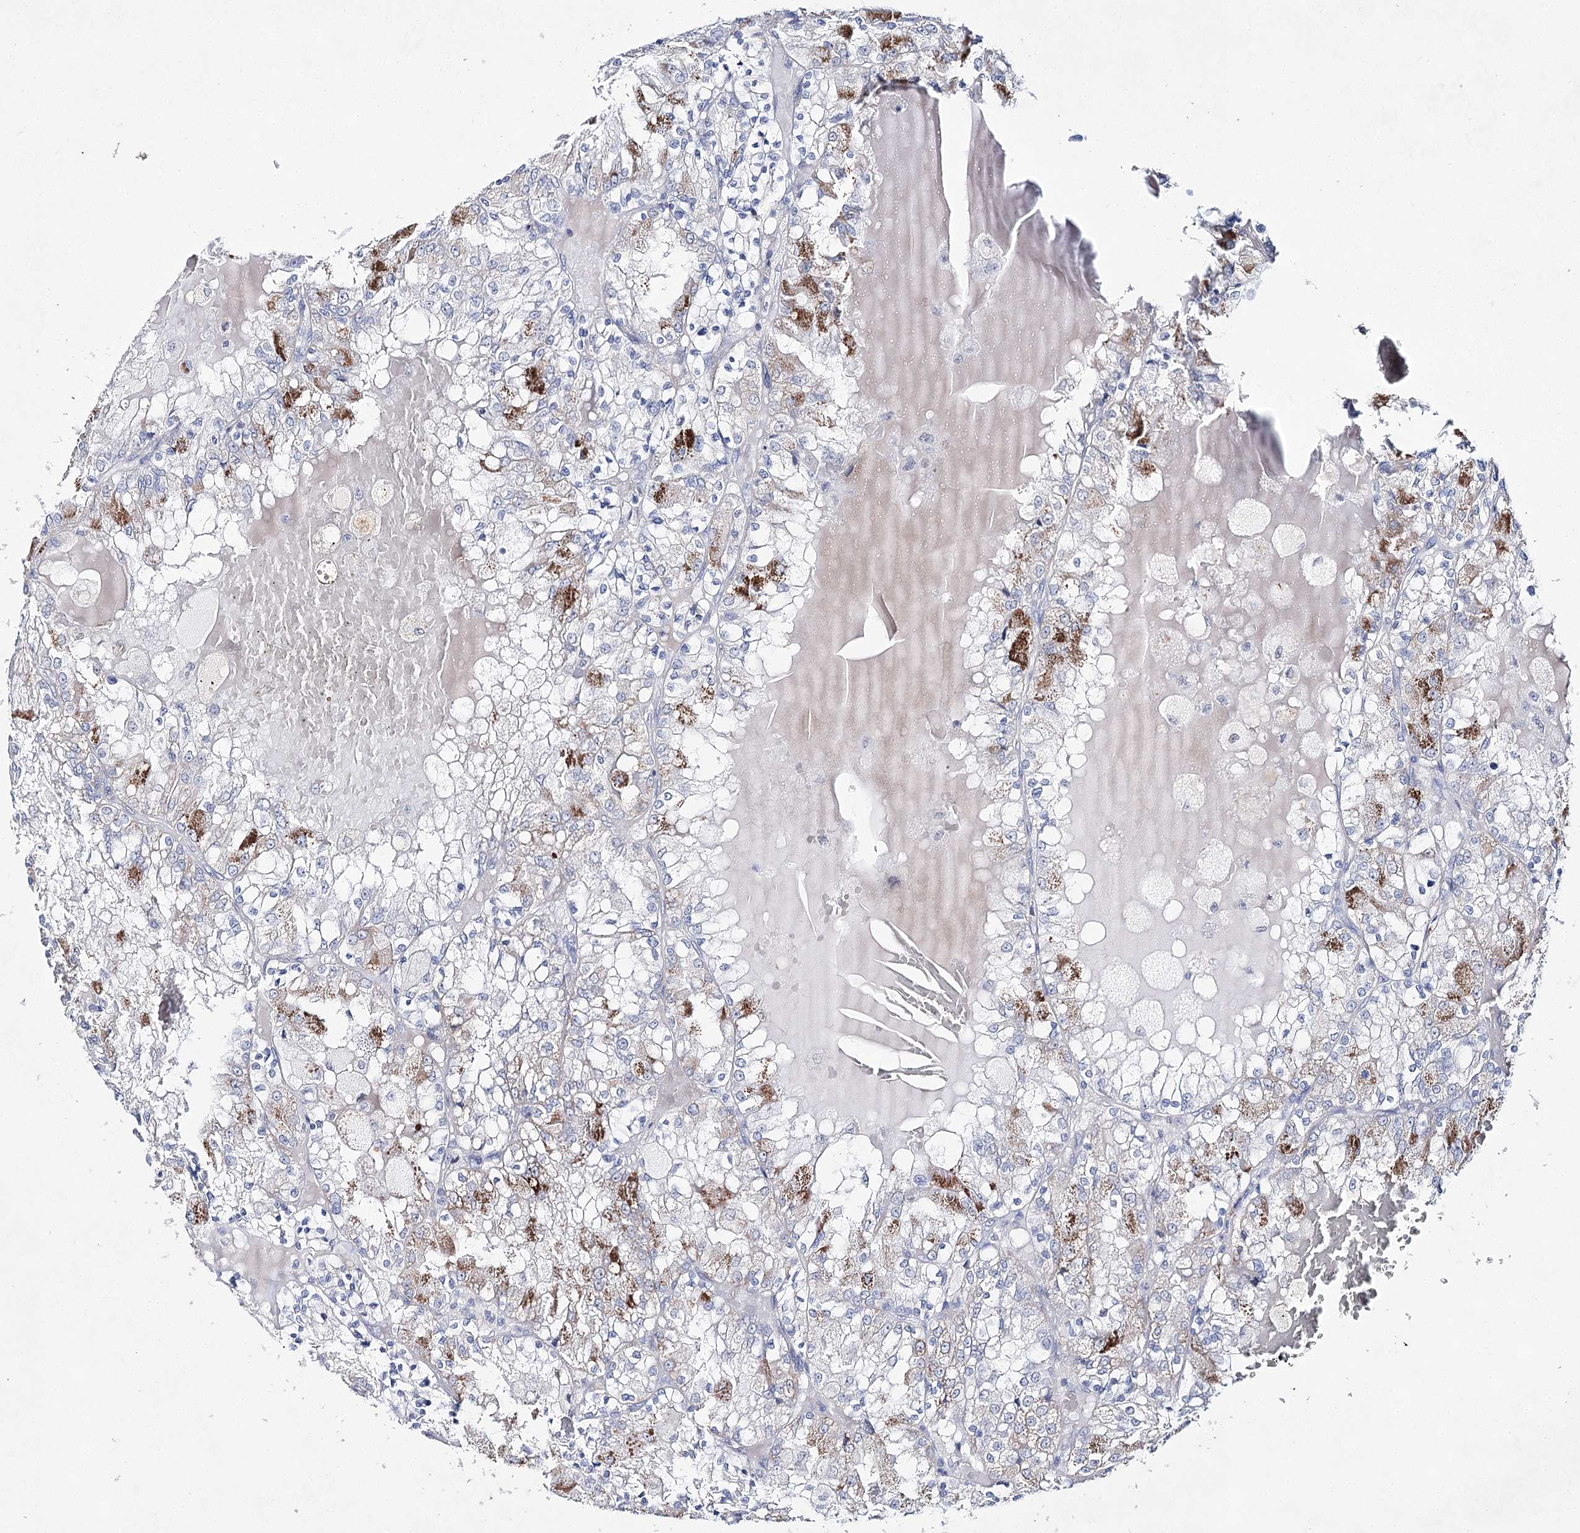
{"staining": {"intensity": "strong", "quantity": "<25%", "location": "cytoplasmic/membranous"}, "tissue": "renal cancer", "cell_type": "Tumor cells", "image_type": "cancer", "snomed": [{"axis": "morphology", "description": "Adenocarcinoma, NOS"}, {"axis": "topography", "description": "Kidney"}], "caption": "There is medium levels of strong cytoplasmic/membranous expression in tumor cells of renal cancer, as demonstrated by immunohistochemical staining (brown color).", "gene": "BPHL", "patient": {"sex": "female", "age": 56}}